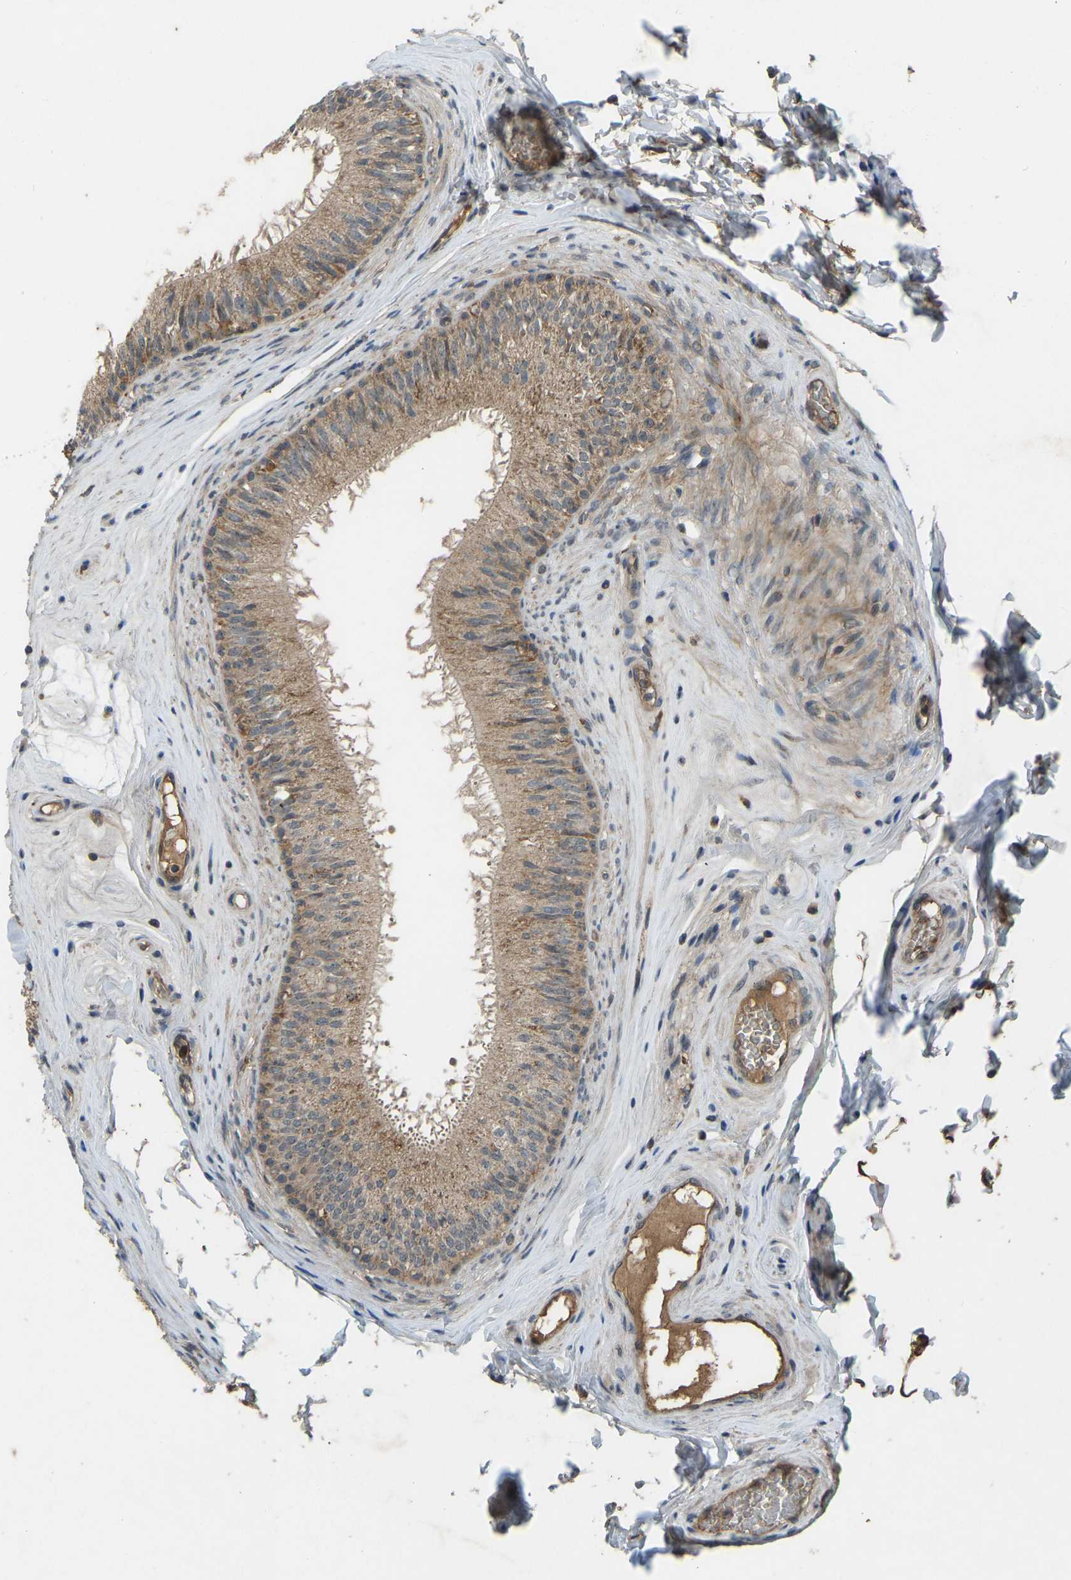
{"staining": {"intensity": "moderate", "quantity": ">75%", "location": "cytoplasmic/membranous"}, "tissue": "epididymis", "cell_type": "Glandular cells", "image_type": "normal", "snomed": [{"axis": "morphology", "description": "Normal tissue, NOS"}, {"axis": "topography", "description": "Testis"}, {"axis": "topography", "description": "Epididymis"}], "caption": "Immunohistochemistry micrograph of benign epididymis stained for a protein (brown), which shows medium levels of moderate cytoplasmic/membranous positivity in about >75% of glandular cells.", "gene": "ZNF71", "patient": {"sex": "male", "age": 36}}